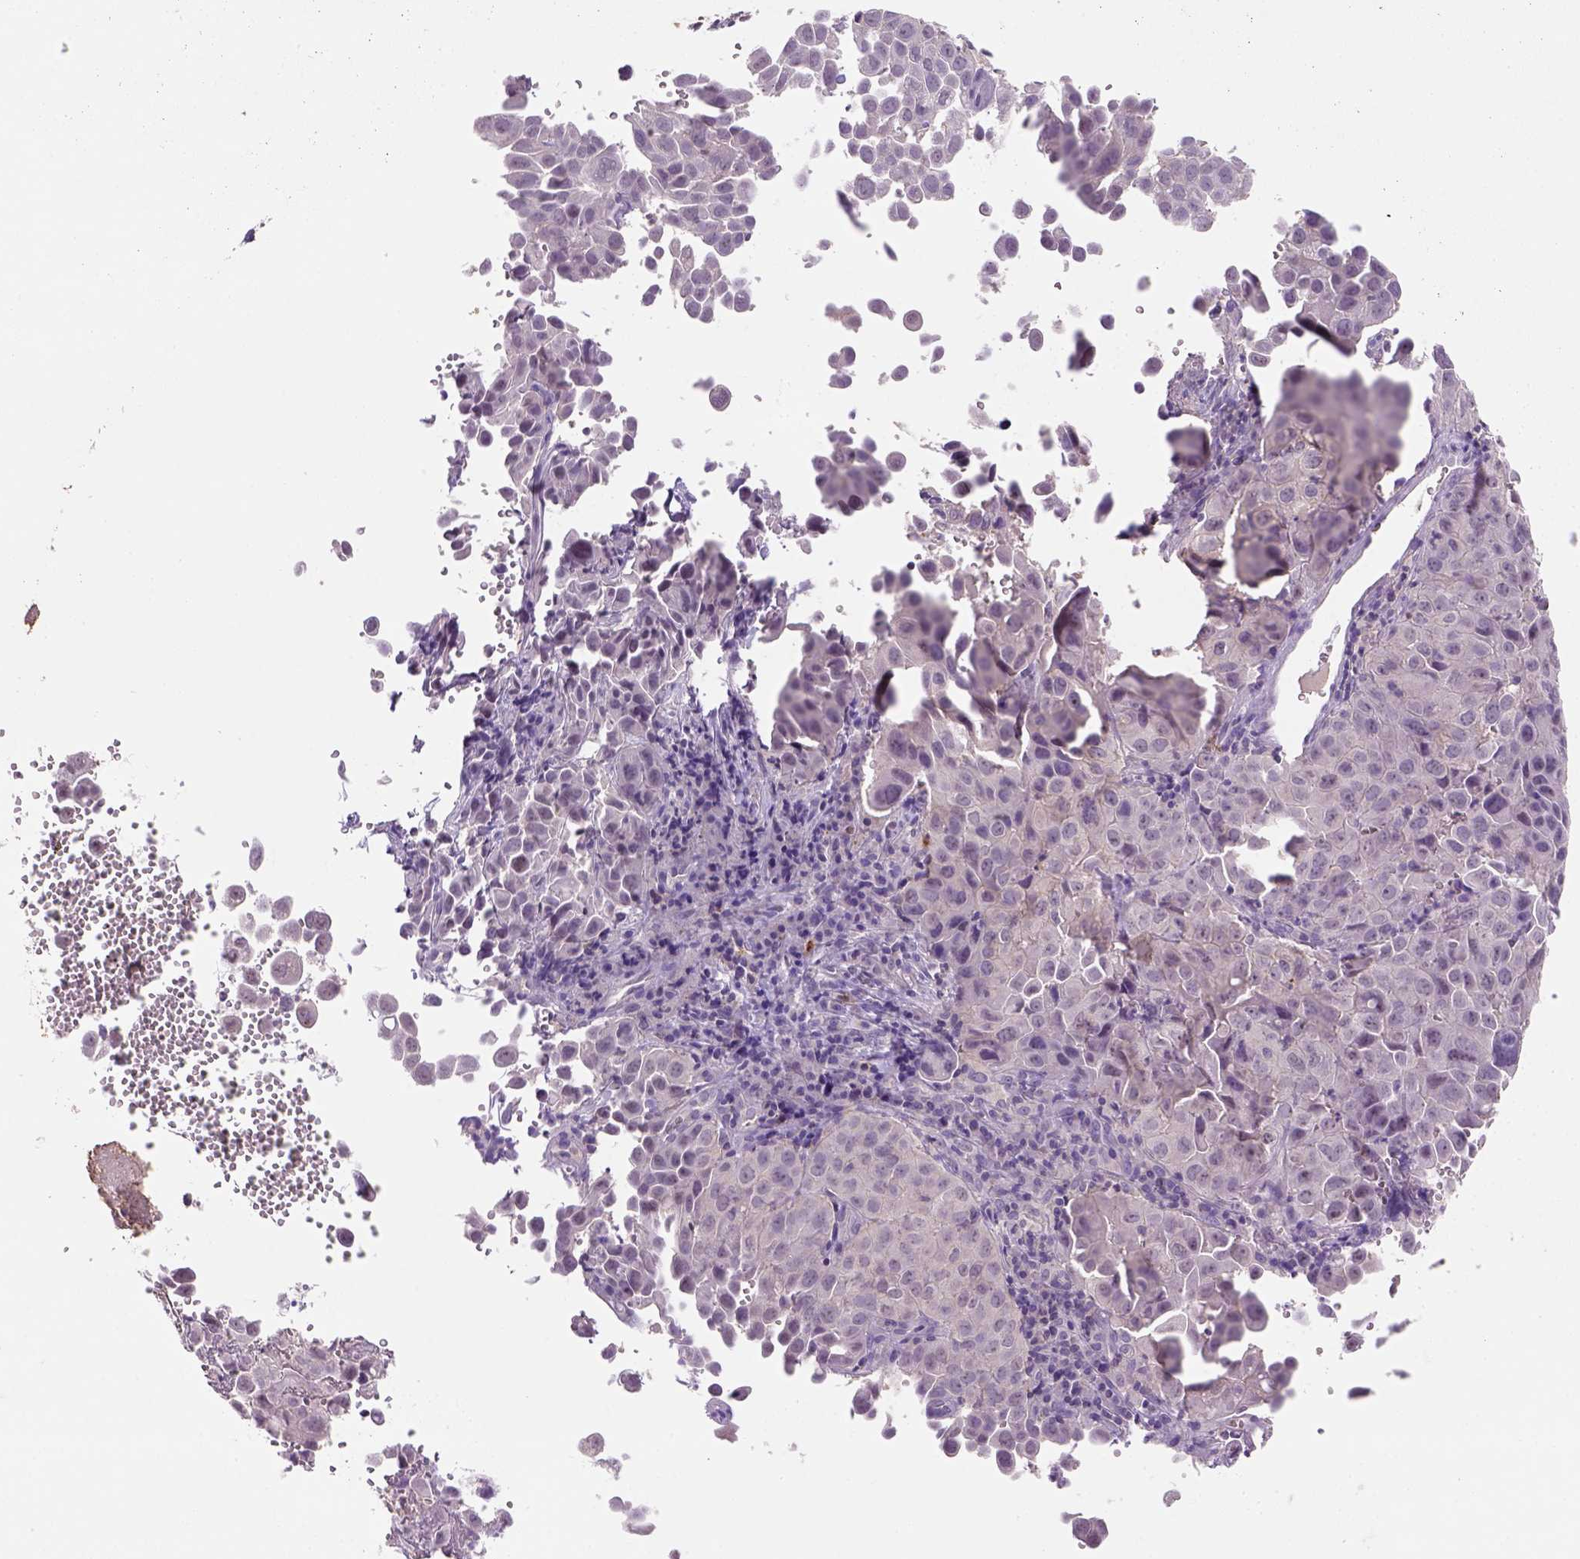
{"staining": {"intensity": "weak", "quantity": ">75%", "location": "cytoplasmic/membranous,nuclear"}, "tissue": "cervical cancer", "cell_type": "Tumor cells", "image_type": "cancer", "snomed": [{"axis": "morphology", "description": "Squamous cell carcinoma, NOS"}, {"axis": "topography", "description": "Cervix"}], "caption": "Protein expression by IHC displays weak cytoplasmic/membranous and nuclear expression in approximately >75% of tumor cells in cervical cancer. The staining was performed using DAB (3,3'-diaminobenzidine), with brown indicating positive protein expression. Nuclei are stained blue with hematoxylin.", "gene": "SCML4", "patient": {"sex": "female", "age": 55}}